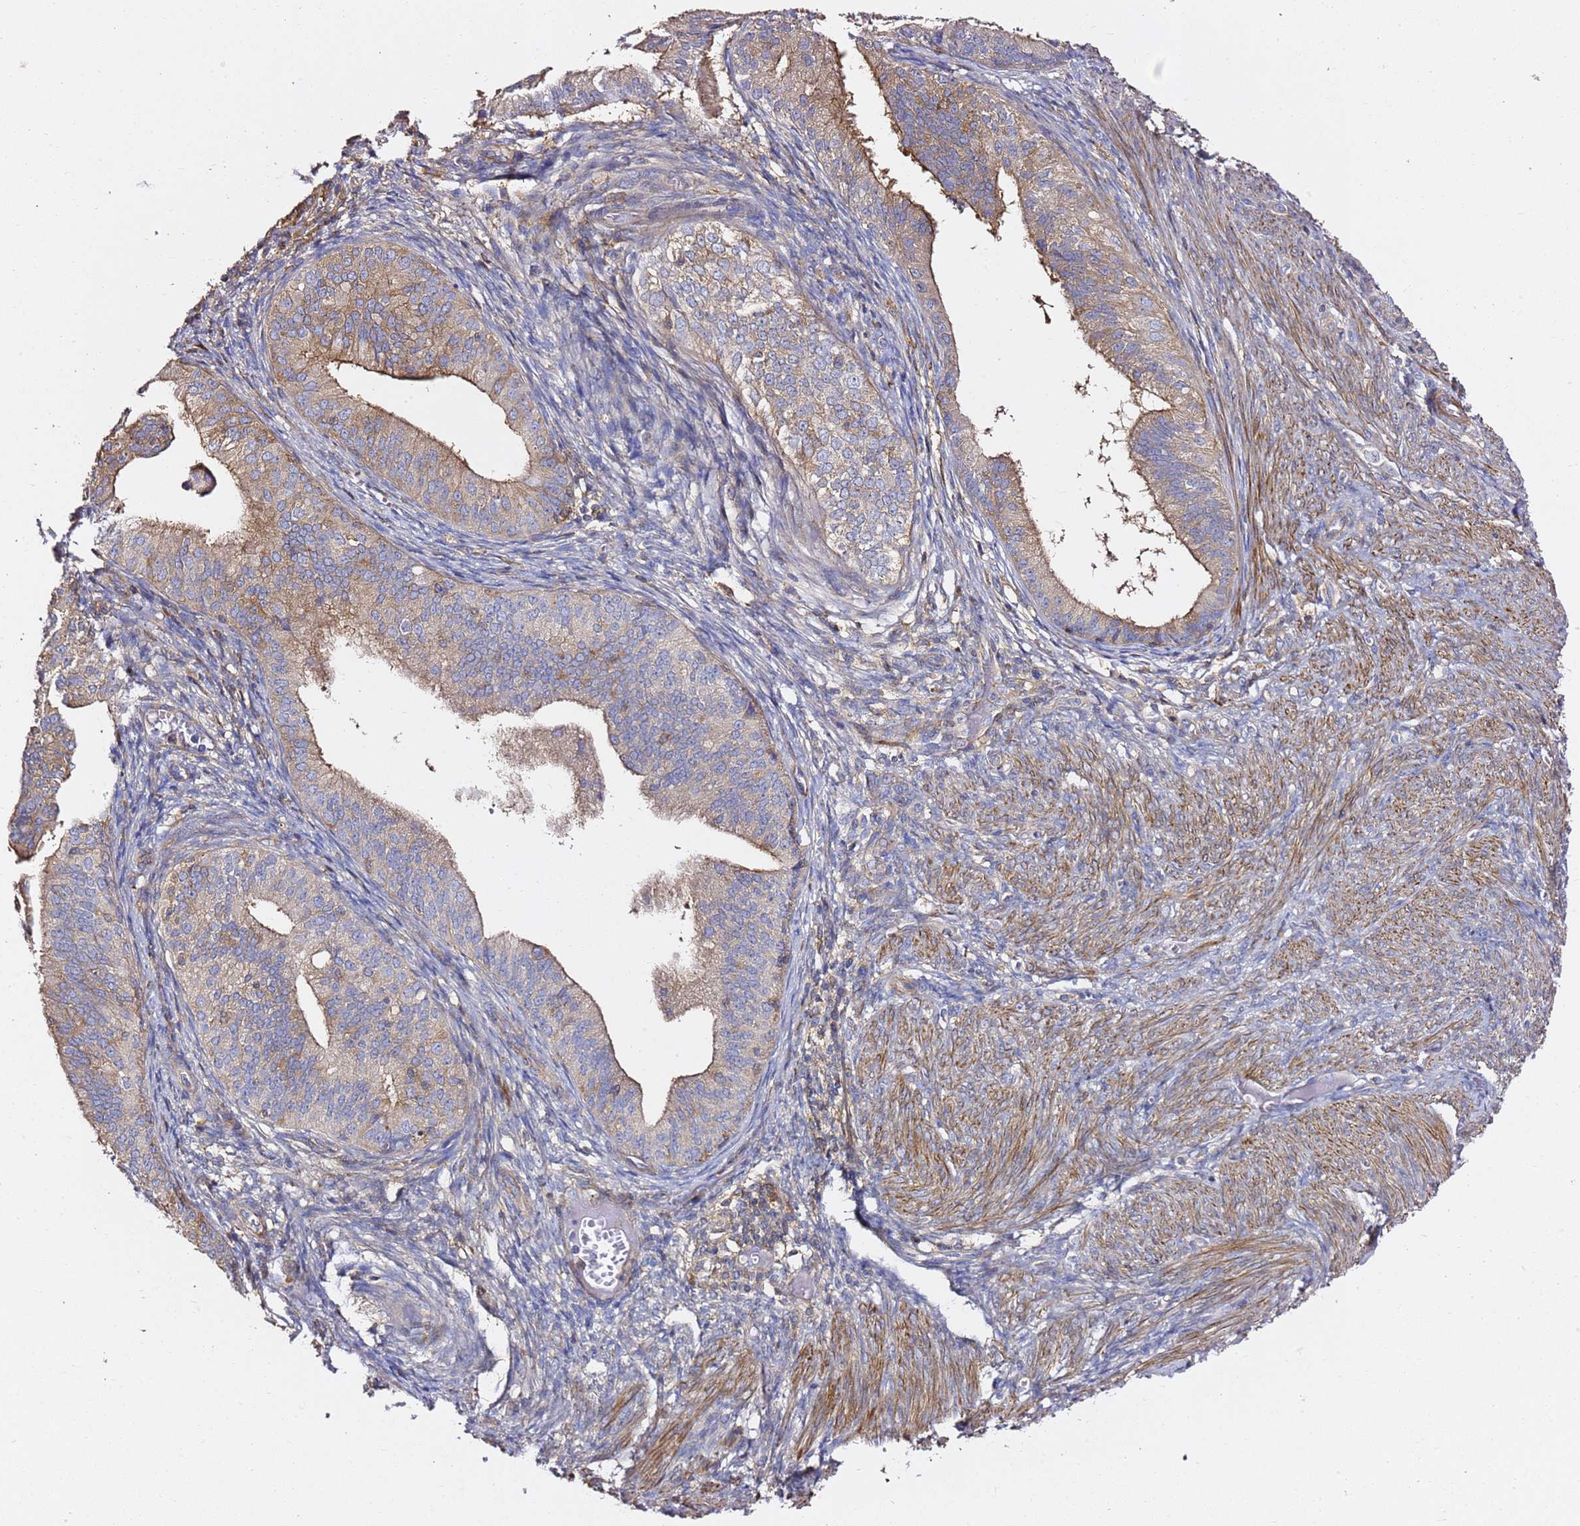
{"staining": {"intensity": "moderate", "quantity": "25%-75%", "location": "cytoplasmic/membranous"}, "tissue": "endometrial cancer", "cell_type": "Tumor cells", "image_type": "cancer", "snomed": [{"axis": "morphology", "description": "Adenocarcinoma, NOS"}, {"axis": "topography", "description": "Endometrium"}], "caption": "Human adenocarcinoma (endometrial) stained for a protein (brown) shows moderate cytoplasmic/membranous positive expression in about 25%-75% of tumor cells.", "gene": "ZFP36L2", "patient": {"sex": "female", "age": 50}}